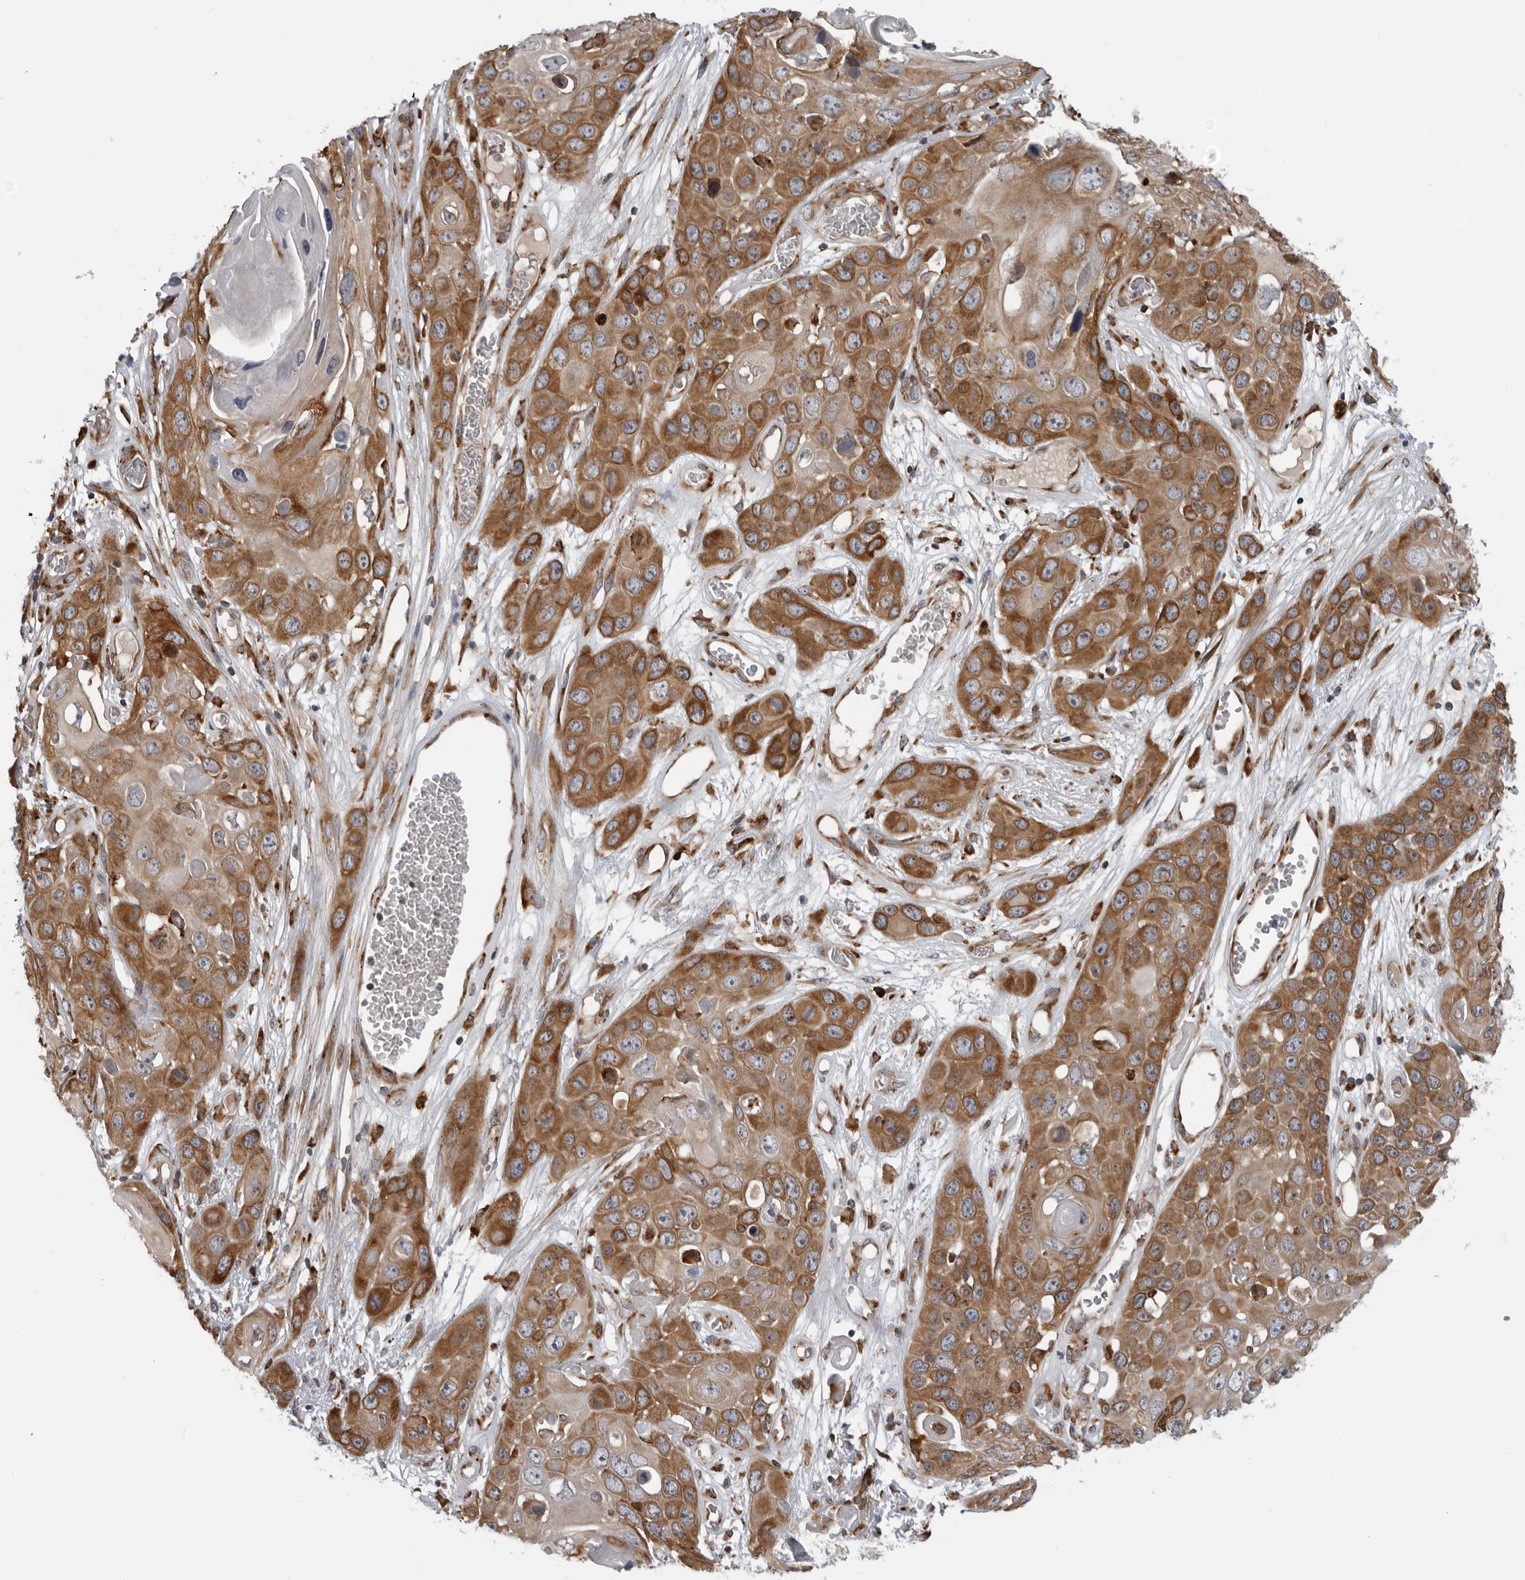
{"staining": {"intensity": "strong", "quantity": ">75%", "location": "cytoplasmic/membranous"}, "tissue": "skin cancer", "cell_type": "Tumor cells", "image_type": "cancer", "snomed": [{"axis": "morphology", "description": "Squamous cell carcinoma, NOS"}, {"axis": "topography", "description": "Skin"}], "caption": "Tumor cells reveal strong cytoplasmic/membranous staining in about >75% of cells in skin cancer.", "gene": "ALPK2", "patient": {"sex": "male", "age": 55}}